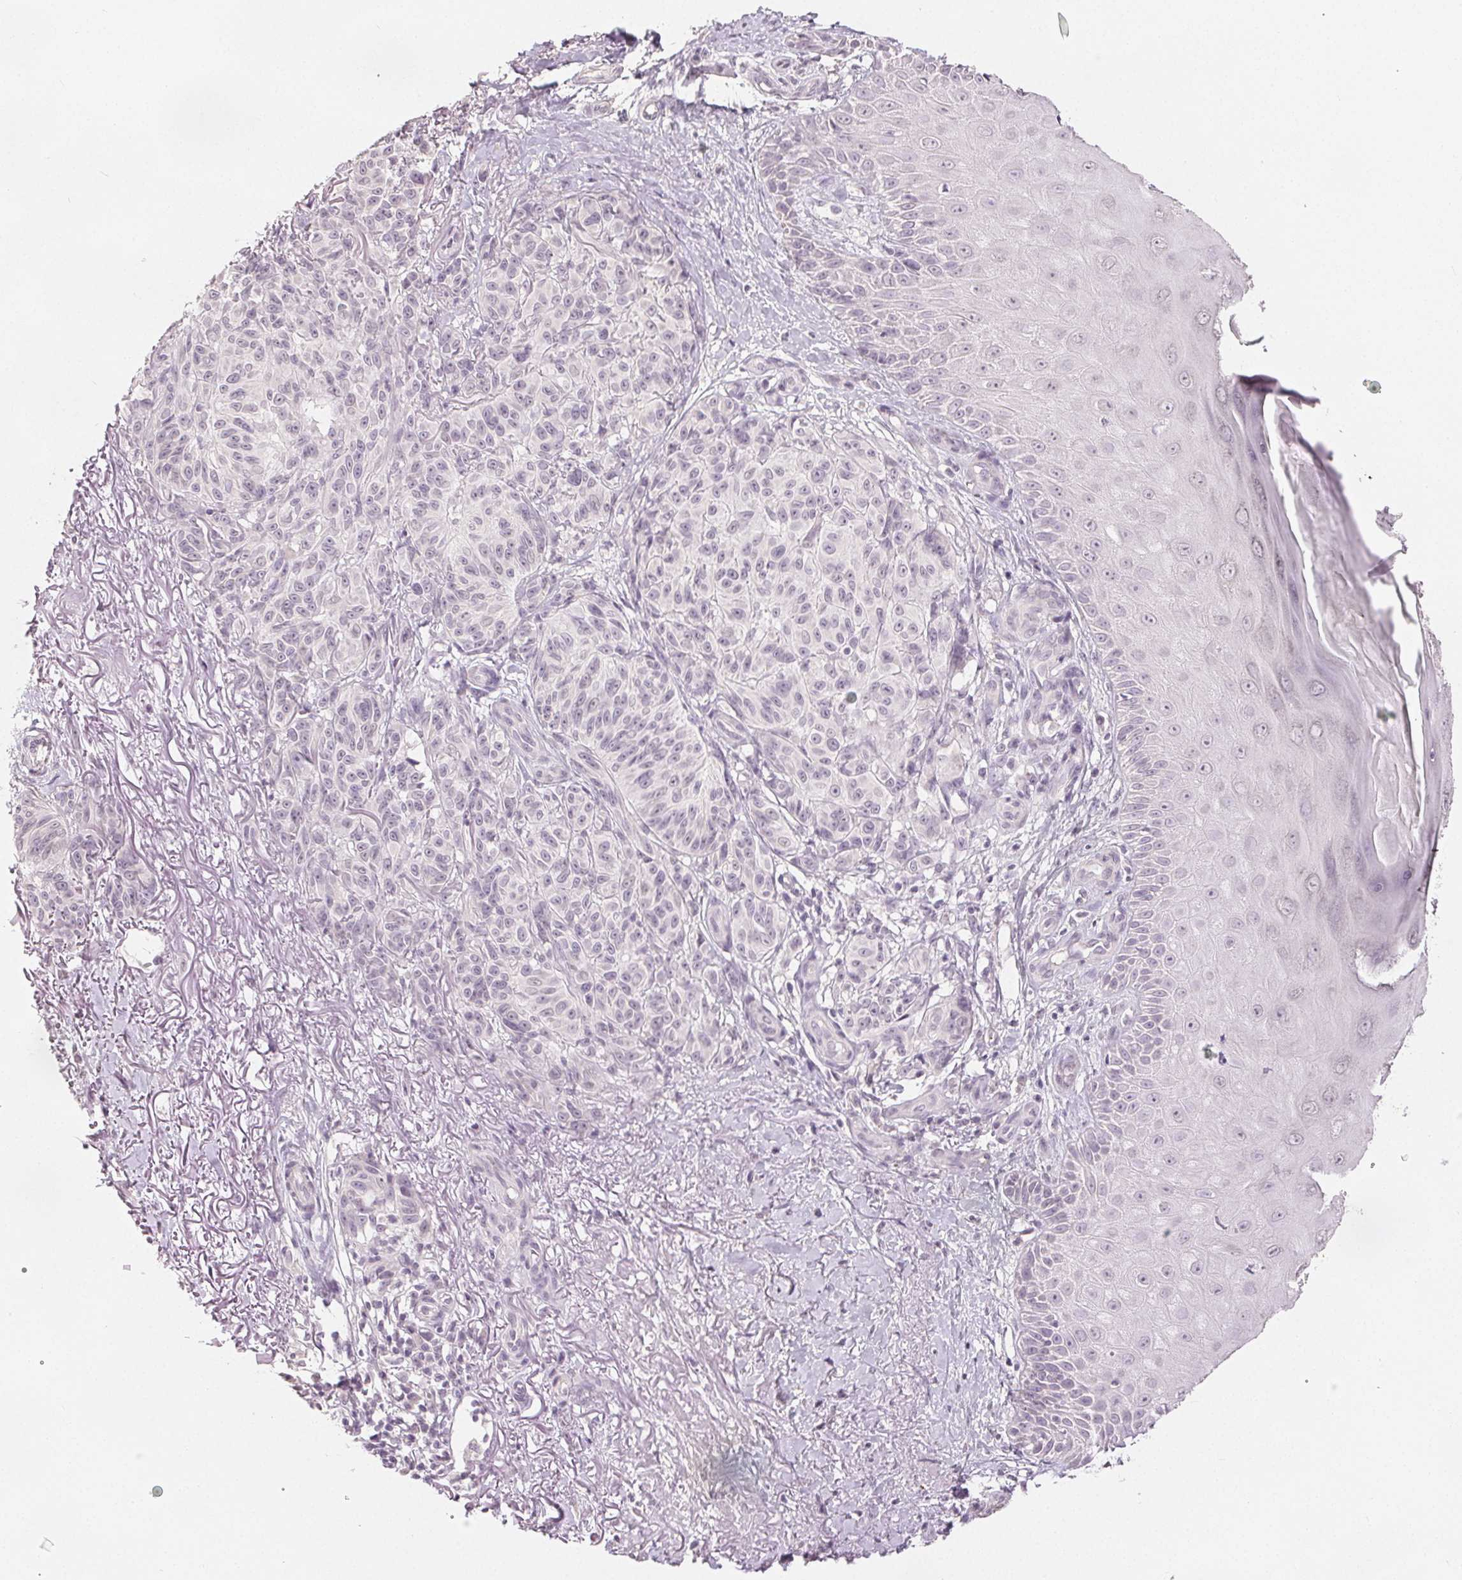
{"staining": {"intensity": "negative", "quantity": "none", "location": "none"}, "tissue": "melanoma", "cell_type": "Tumor cells", "image_type": "cancer", "snomed": [{"axis": "morphology", "description": "Malignant melanoma, NOS"}, {"axis": "topography", "description": "Skin"}], "caption": "Immunohistochemical staining of melanoma displays no significant expression in tumor cells.", "gene": "SLC27A5", "patient": {"sex": "female", "age": 85}}